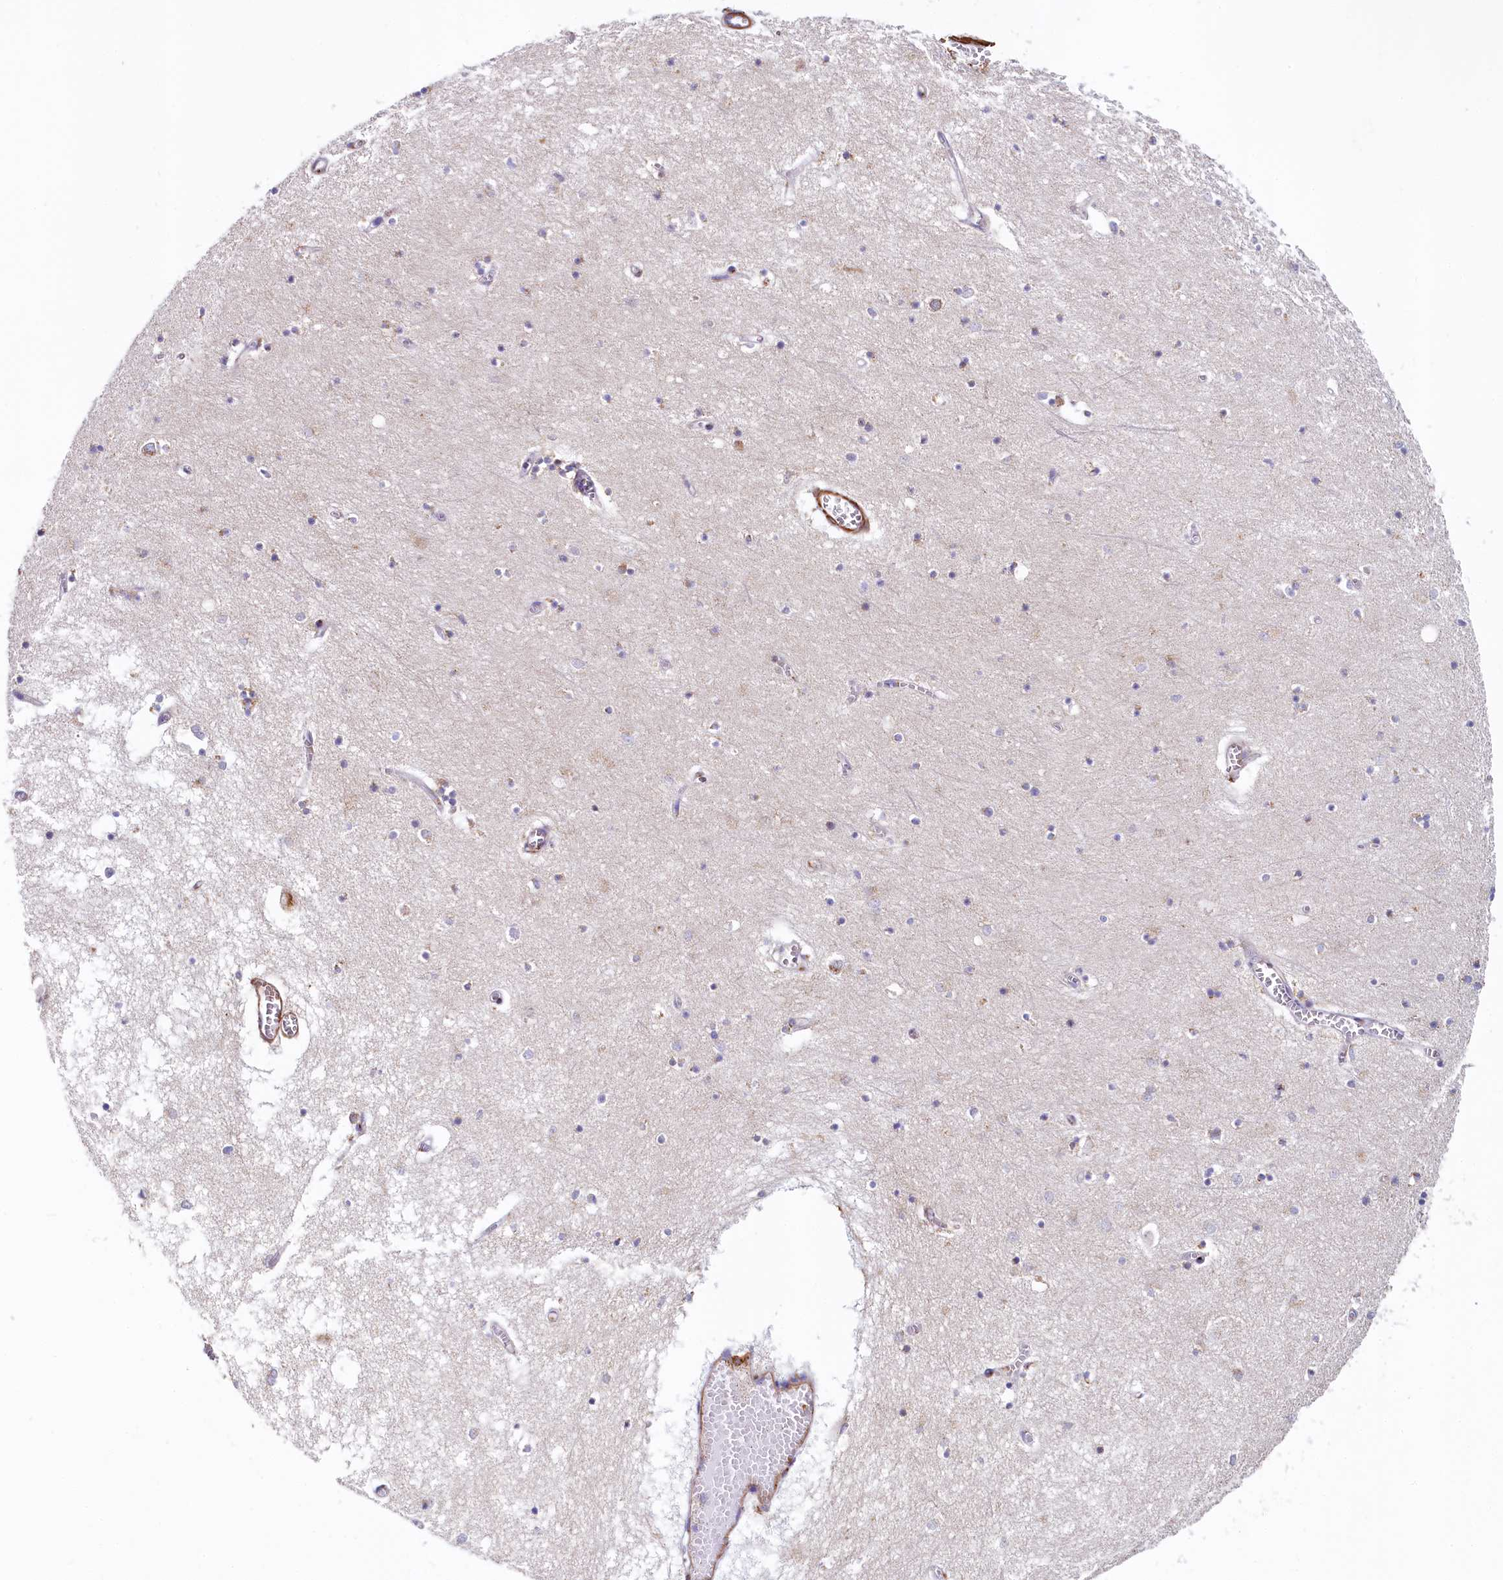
{"staining": {"intensity": "weak", "quantity": "<25%", "location": "cytoplasmic/membranous"}, "tissue": "hippocampus", "cell_type": "Glial cells", "image_type": "normal", "snomed": [{"axis": "morphology", "description": "Normal tissue, NOS"}, {"axis": "topography", "description": "Hippocampus"}], "caption": "DAB immunohistochemical staining of normal human hippocampus displays no significant expression in glial cells.", "gene": "BET1L", "patient": {"sex": "male", "age": 70}}